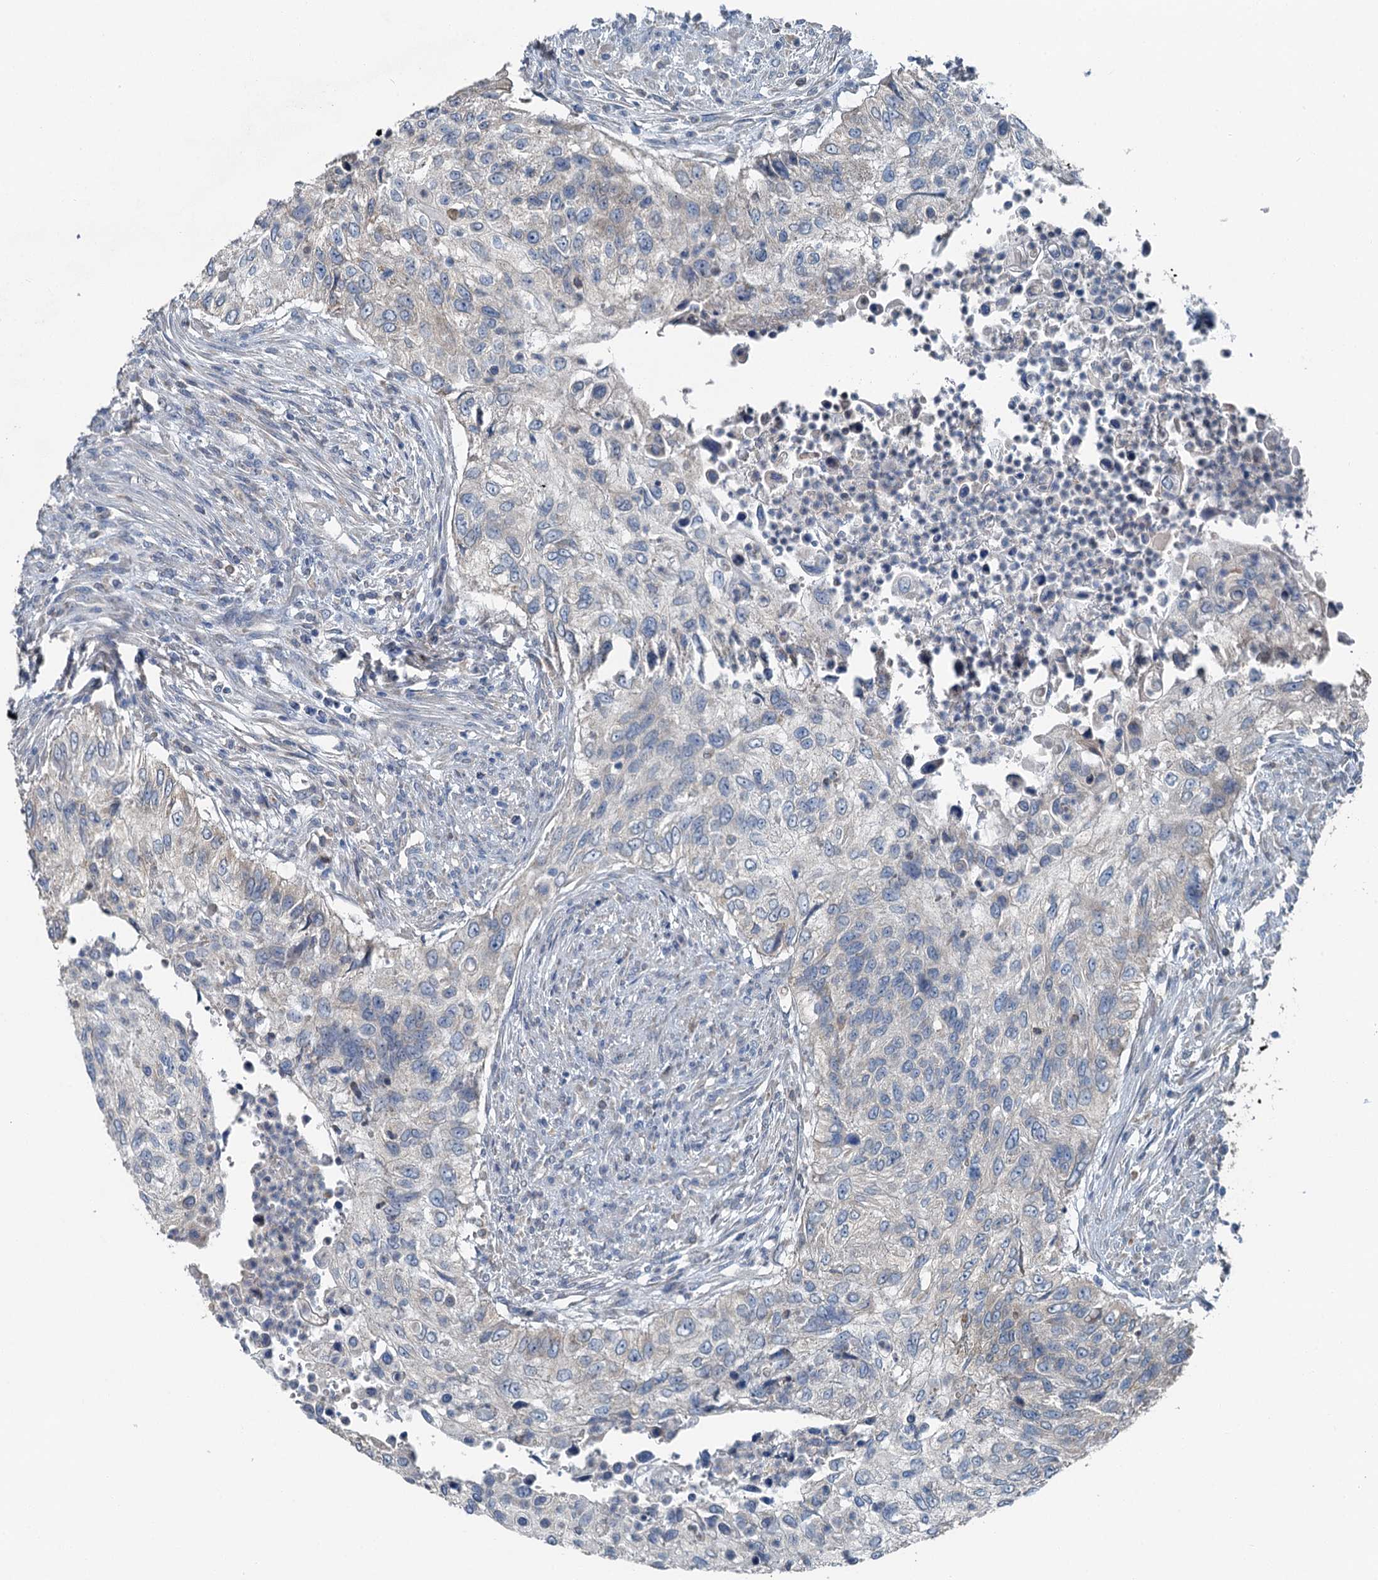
{"staining": {"intensity": "negative", "quantity": "none", "location": "none"}, "tissue": "urothelial cancer", "cell_type": "Tumor cells", "image_type": "cancer", "snomed": [{"axis": "morphology", "description": "Urothelial carcinoma, High grade"}, {"axis": "topography", "description": "Urinary bladder"}], "caption": "A high-resolution histopathology image shows immunohistochemistry (IHC) staining of urothelial cancer, which reveals no significant staining in tumor cells.", "gene": "C6orf120", "patient": {"sex": "female", "age": 60}}